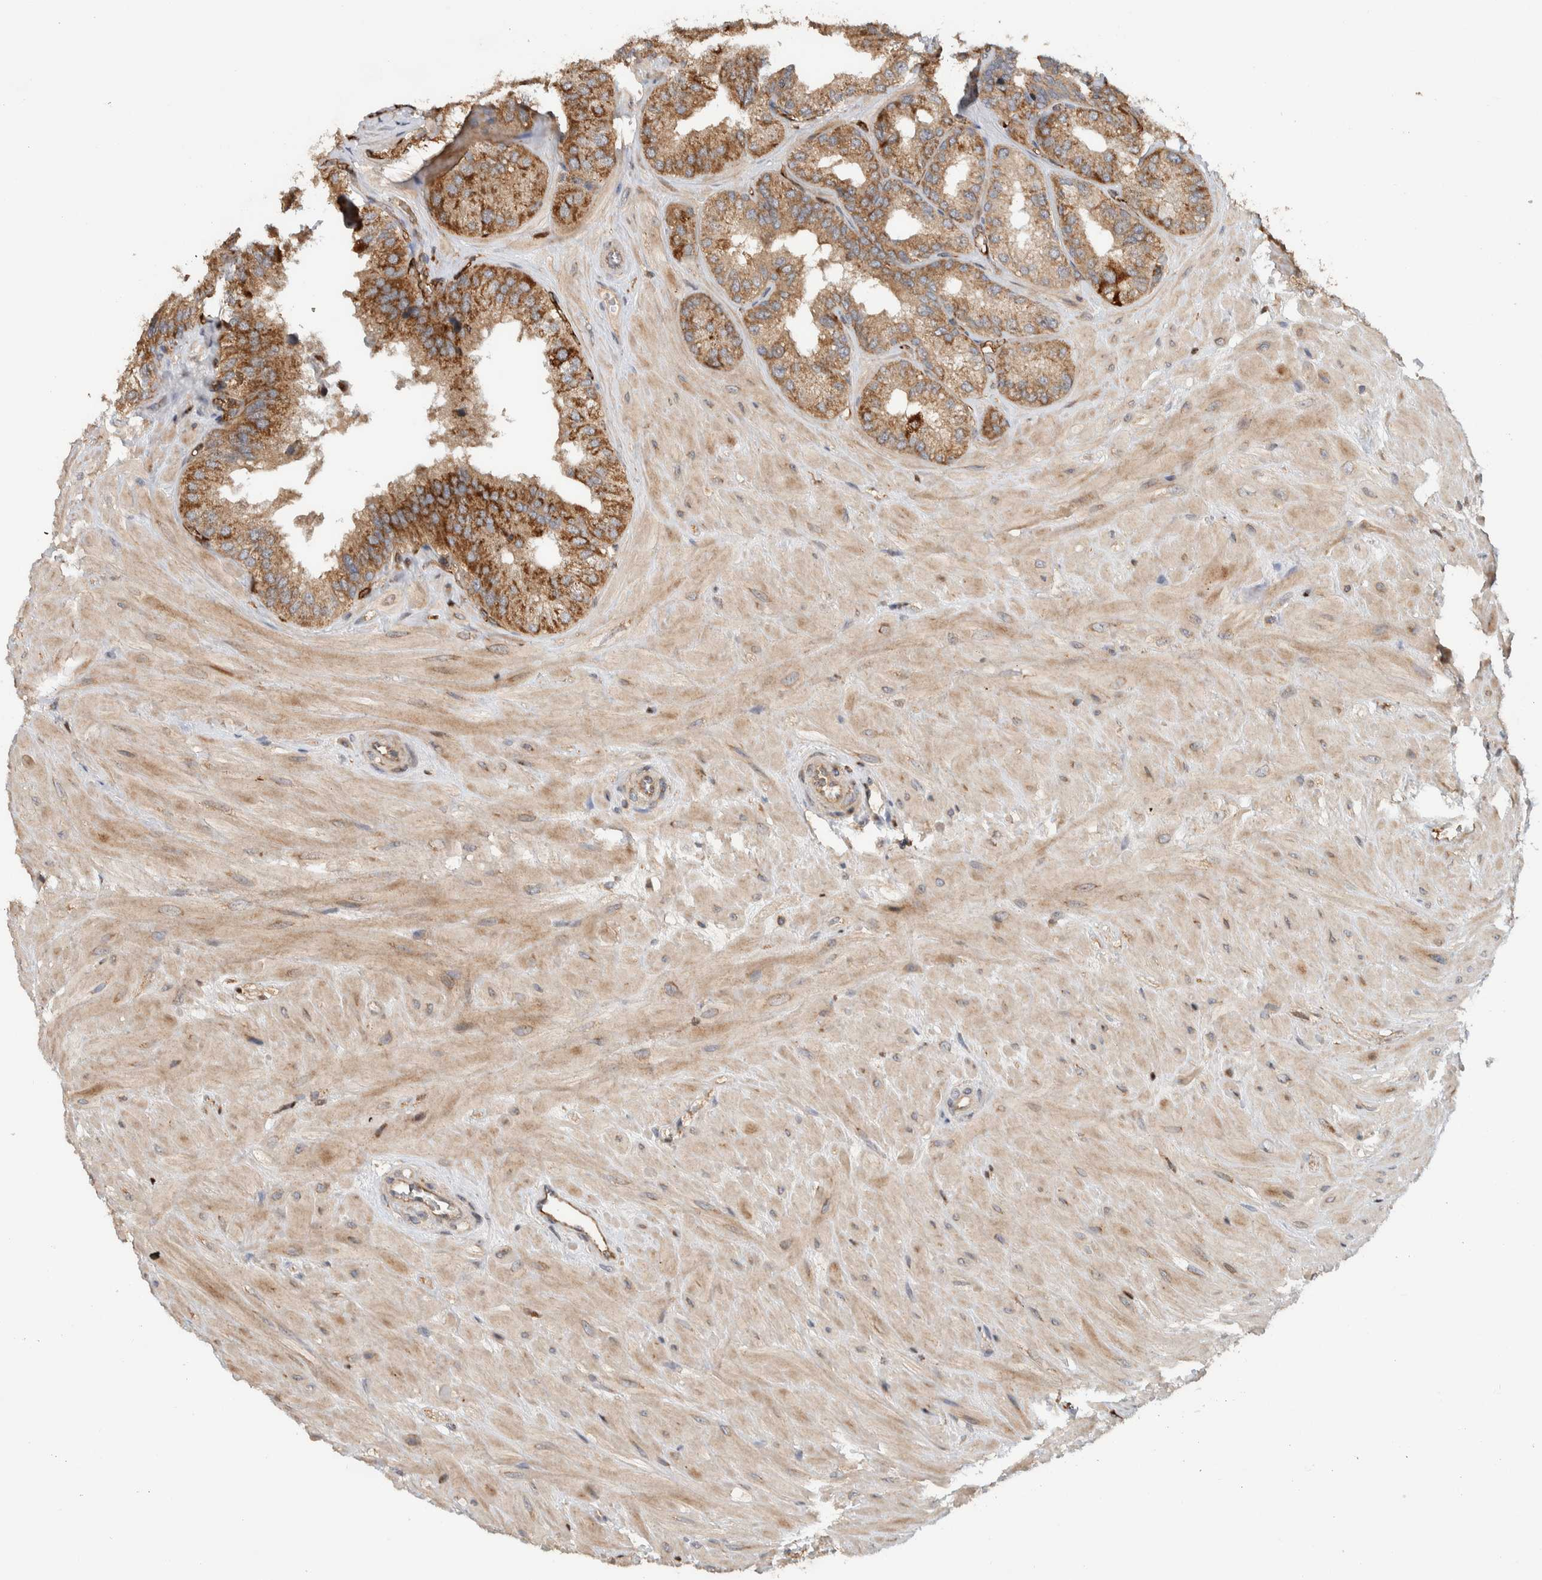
{"staining": {"intensity": "moderate", "quantity": ">75%", "location": "cytoplasmic/membranous"}, "tissue": "seminal vesicle", "cell_type": "Glandular cells", "image_type": "normal", "snomed": [{"axis": "morphology", "description": "Normal tissue, NOS"}, {"axis": "topography", "description": "Prostate"}, {"axis": "topography", "description": "Seminal veicle"}], "caption": "This micrograph exhibits immunohistochemistry (IHC) staining of benign seminal vesicle, with medium moderate cytoplasmic/membranous expression in about >75% of glandular cells.", "gene": "VPS53", "patient": {"sex": "male", "age": 51}}